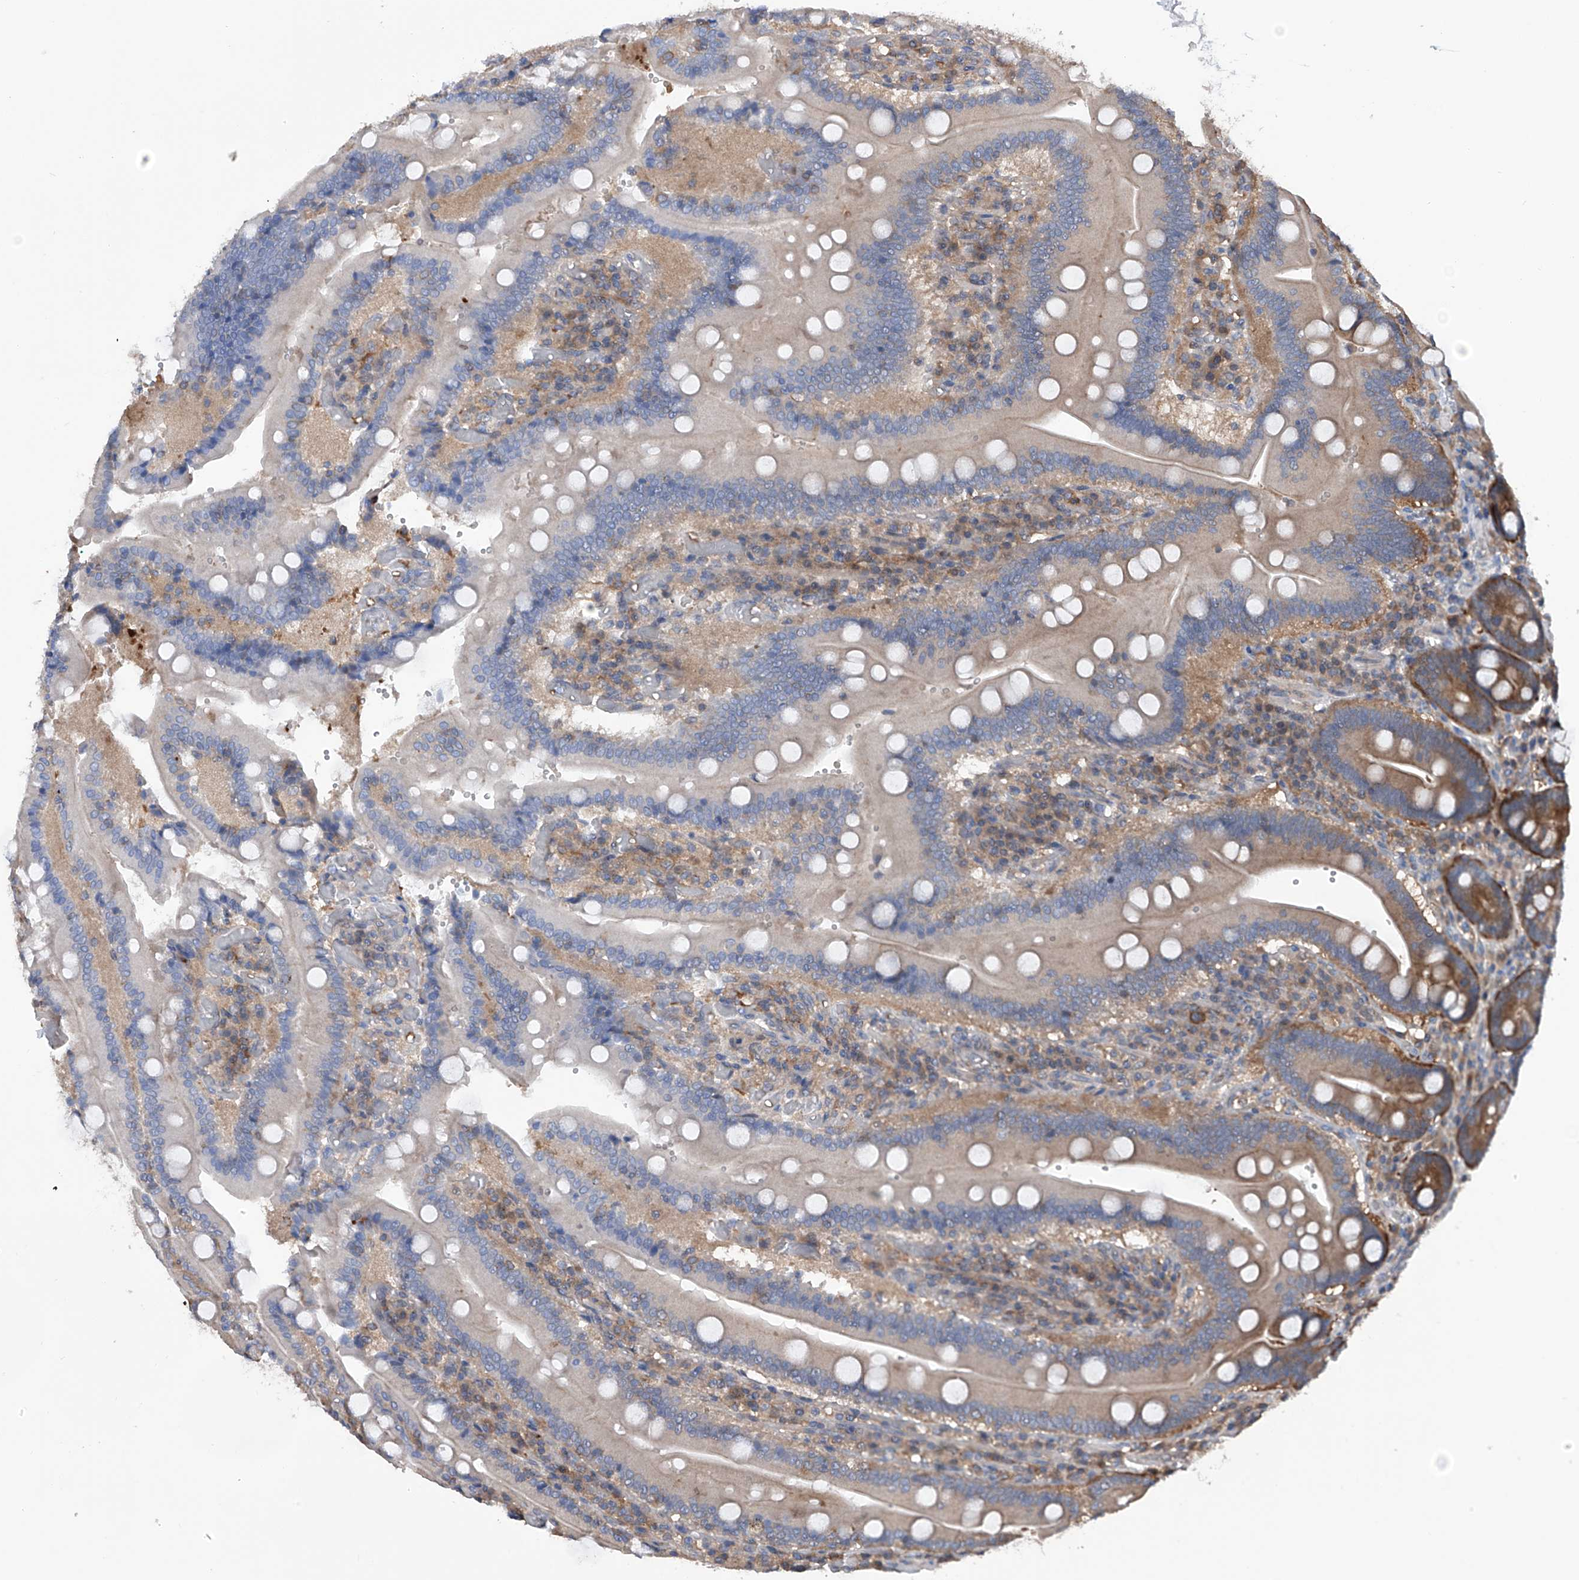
{"staining": {"intensity": "strong", "quantity": "25%-75%", "location": "cytoplasmic/membranous"}, "tissue": "duodenum", "cell_type": "Glandular cells", "image_type": "normal", "snomed": [{"axis": "morphology", "description": "Normal tissue, NOS"}, {"axis": "topography", "description": "Duodenum"}], "caption": "Immunohistochemical staining of unremarkable human duodenum exhibits high levels of strong cytoplasmic/membranous expression in about 25%-75% of glandular cells. (Stains: DAB in brown, nuclei in blue, Microscopy: brightfield microscopy at high magnification).", "gene": "NUDT17", "patient": {"sex": "female", "age": 62}}